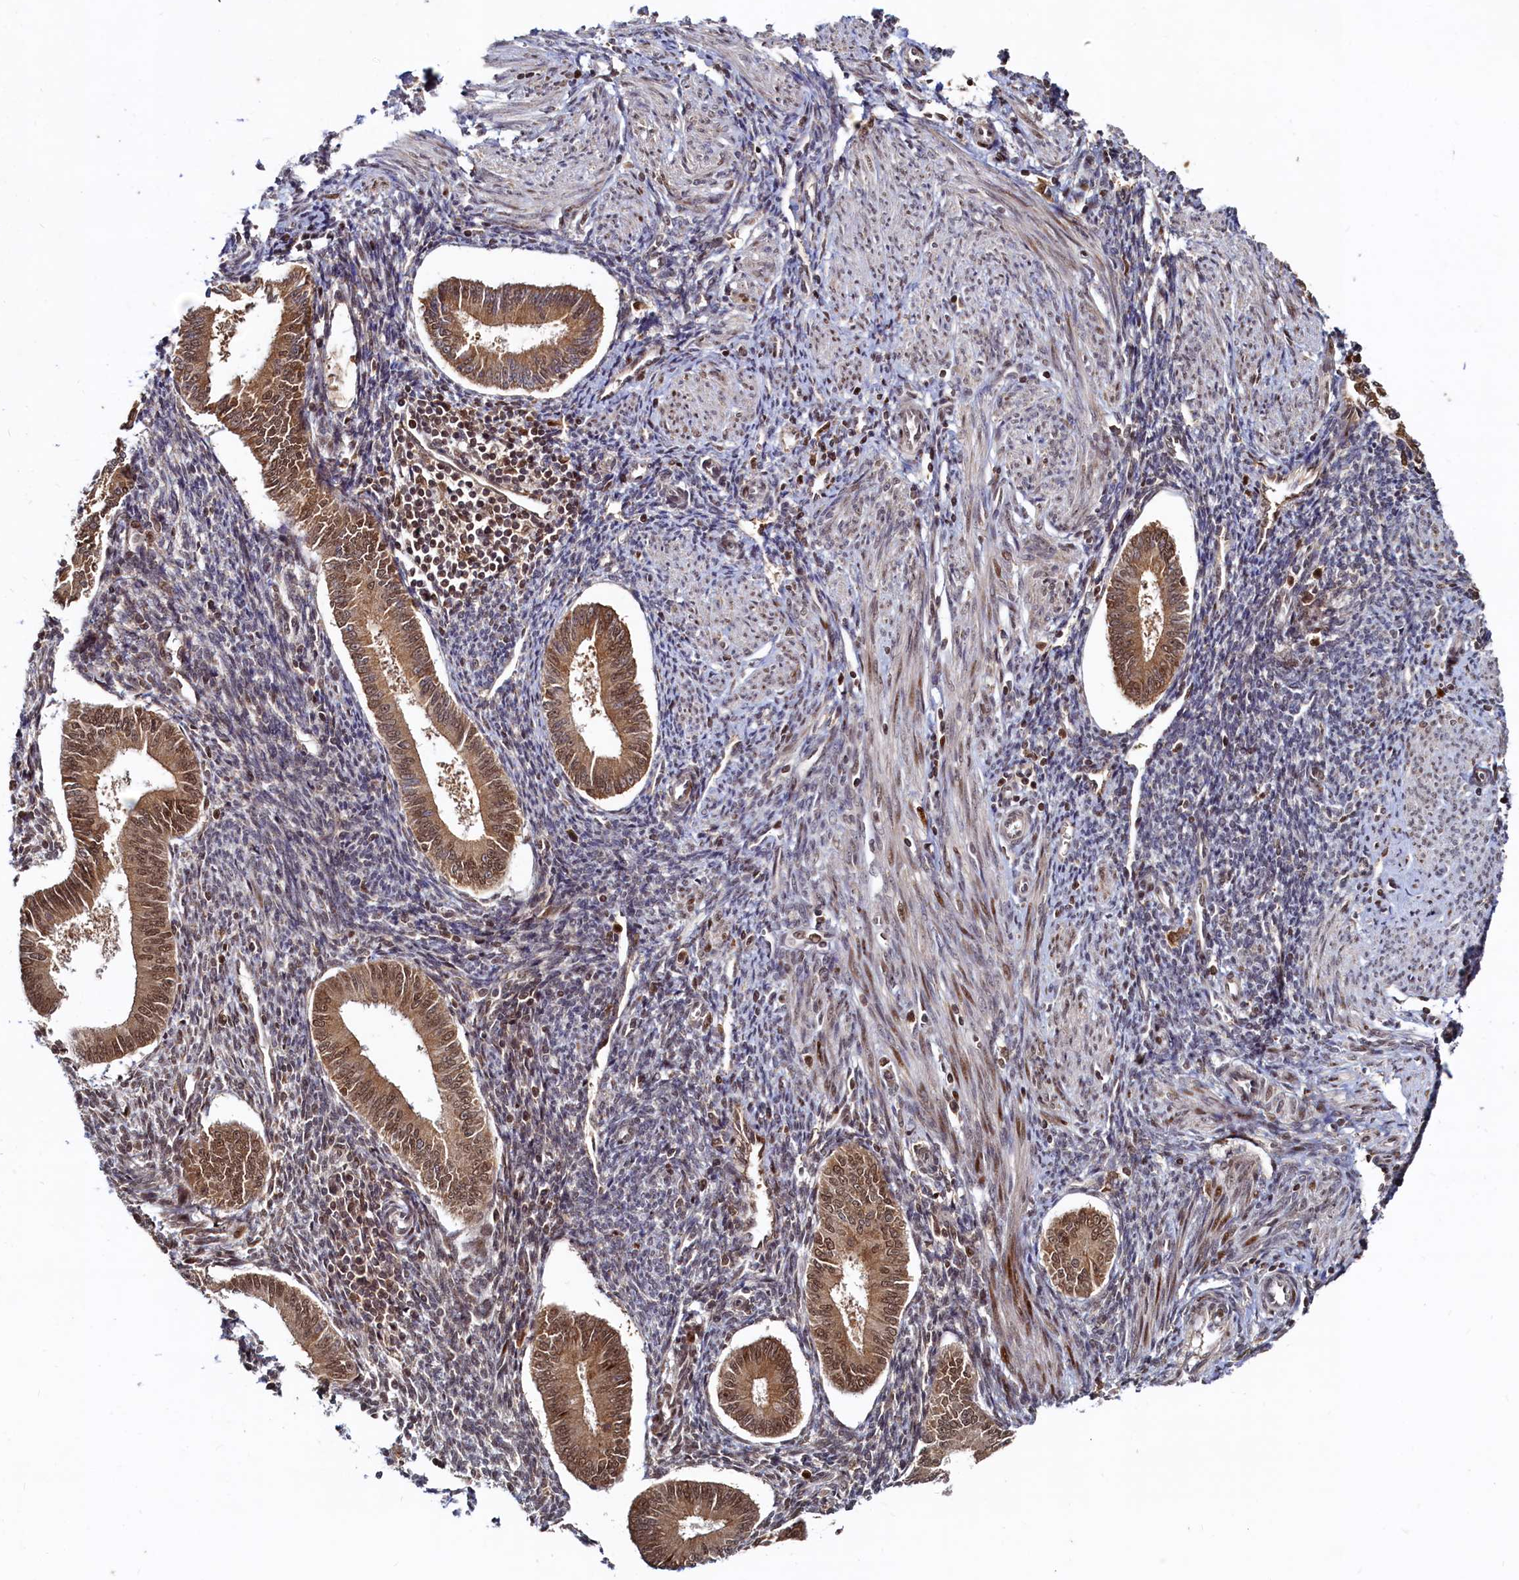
{"staining": {"intensity": "weak", "quantity": "25%-75%", "location": "nuclear"}, "tissue": "endometrium", "cell_type": "Cells in endometrial stroma", "image_type": "normal", "snomed": [{"axis": "morphology", "description": "Normal tissue, NOS"}, {"axis": "topography", "description": "Uterus"}, {"axis": "topography", "description": "Endometrium"}], "caption": "Protein expression analysis of normal human endometrium reveals weak nuclear positivity in approximately 25%-75% of cells in endometrial stroma. The staining is performed using DAB brown chromogen to label protein expression. The nuclei are counter-stained blue using hematoxylin.", "gene": "TRAPPC4", "patient": {"sex": "female", "age": 48}}